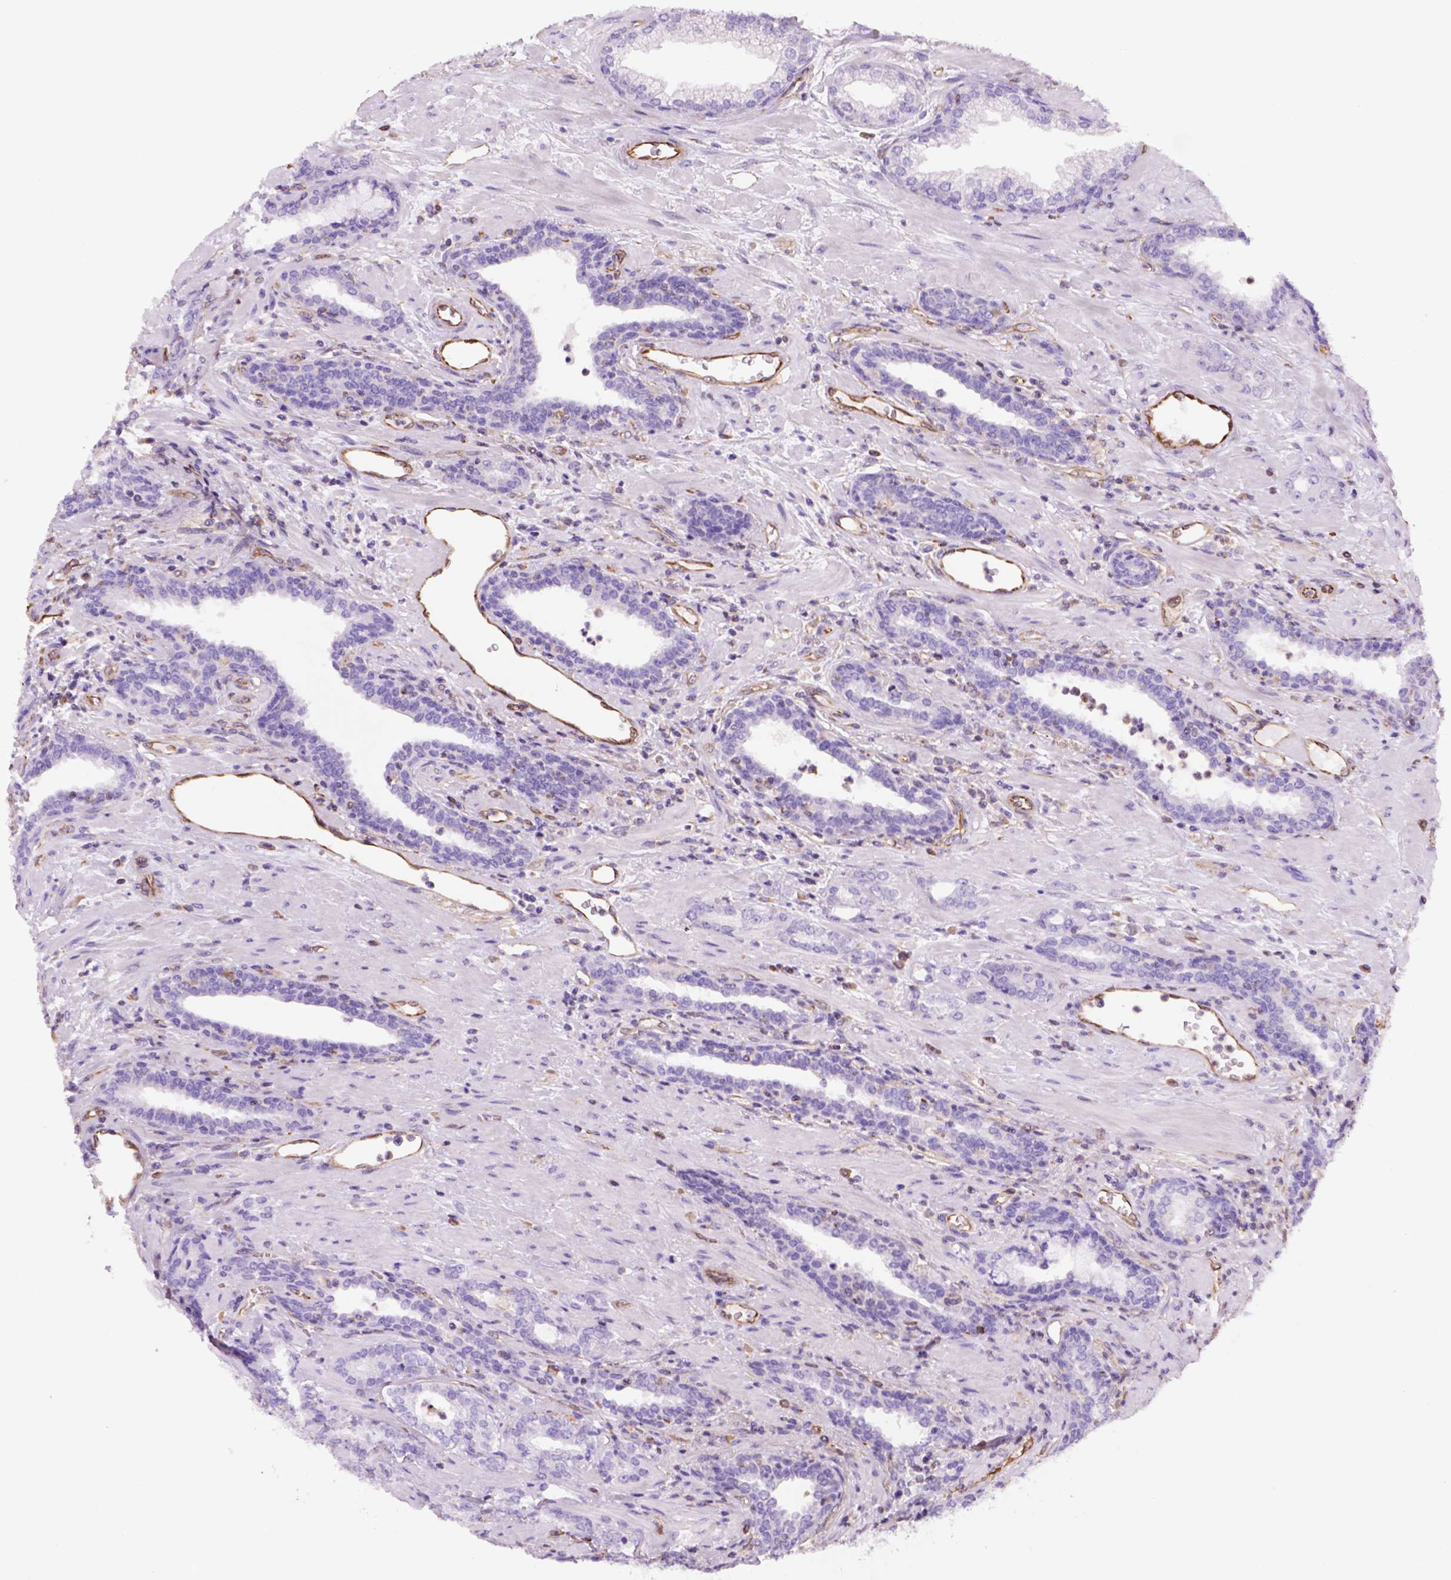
{"staining": {"intensity": "negative", "quantity": "none", "location": "none"}, "tissue": "prostate cancer", "cell_type": "Tumor cells", "image_type": "cancer", "snomed": [{"axis": "morphology", "description": "Adenocarcinoma, Low grade"}, {"axis": "topography", "description": "Prostate"}], "caption": "An immunohistochemistry image of low-grade adenocarcinoma (prostate) is shown. There is no staining in tumor cells of low-grade adenocarcinoma (prostate).", "gene": "ZZZ3", "patient": {"sex": "male", "age": 61}}